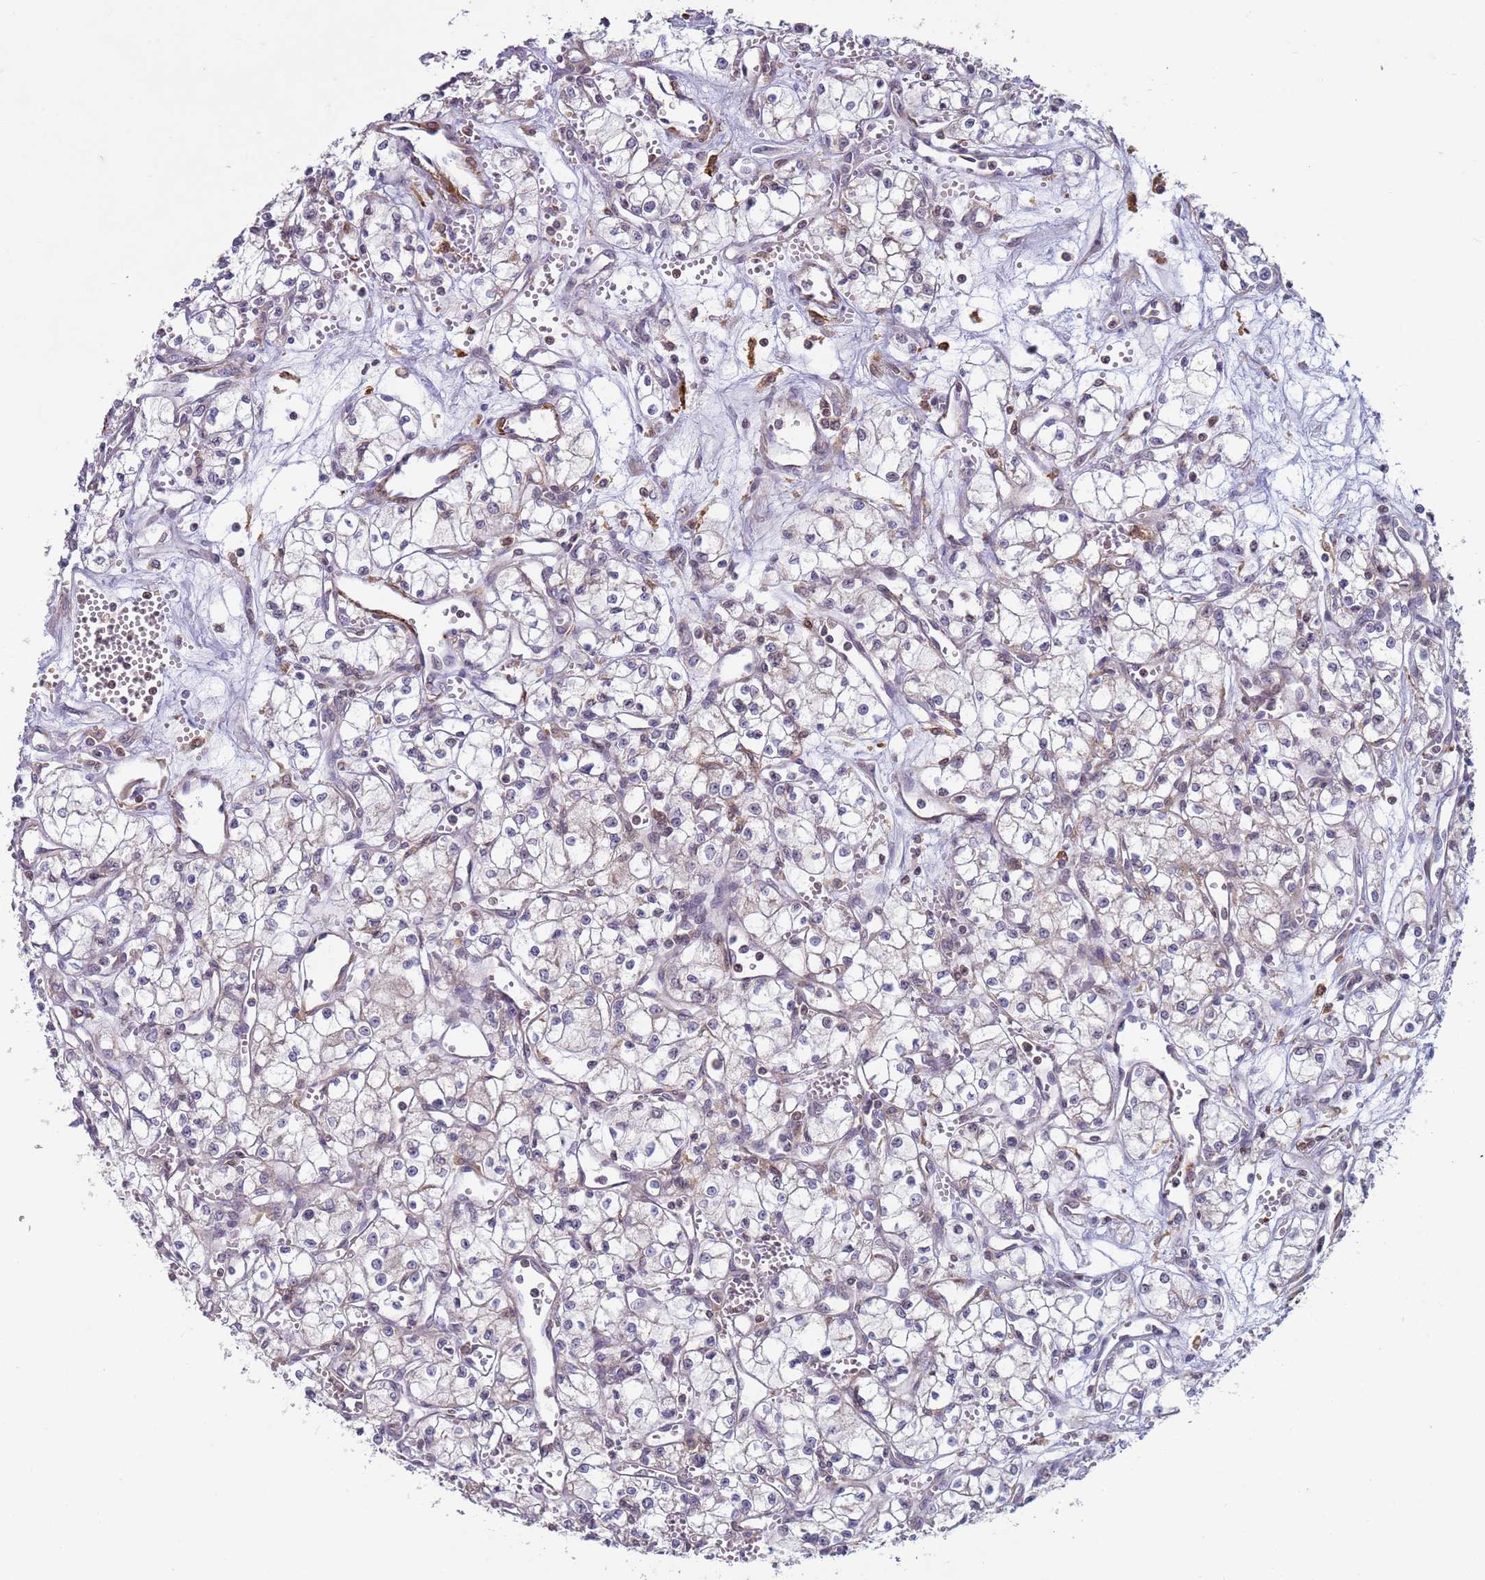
{"staining": {"intensity": "negative", "quantity": "none", "location": "none"}, "tissue": "renal cancer", "cell_type": "Tumor cells", "image_type": "cancer", "snomed": [{"axis": "morphology", "description": "Adenocarcinoma, NOS"}, {"axis": "topography", "description": "Kidney"}], "caption": "Immunohistochemical staining of human renal cancer (adenocarcinoma) exhibits no significant staining in tumor cells.", "gene": "SNAPC4", "patient": {"sex": "male", "age": 59}}